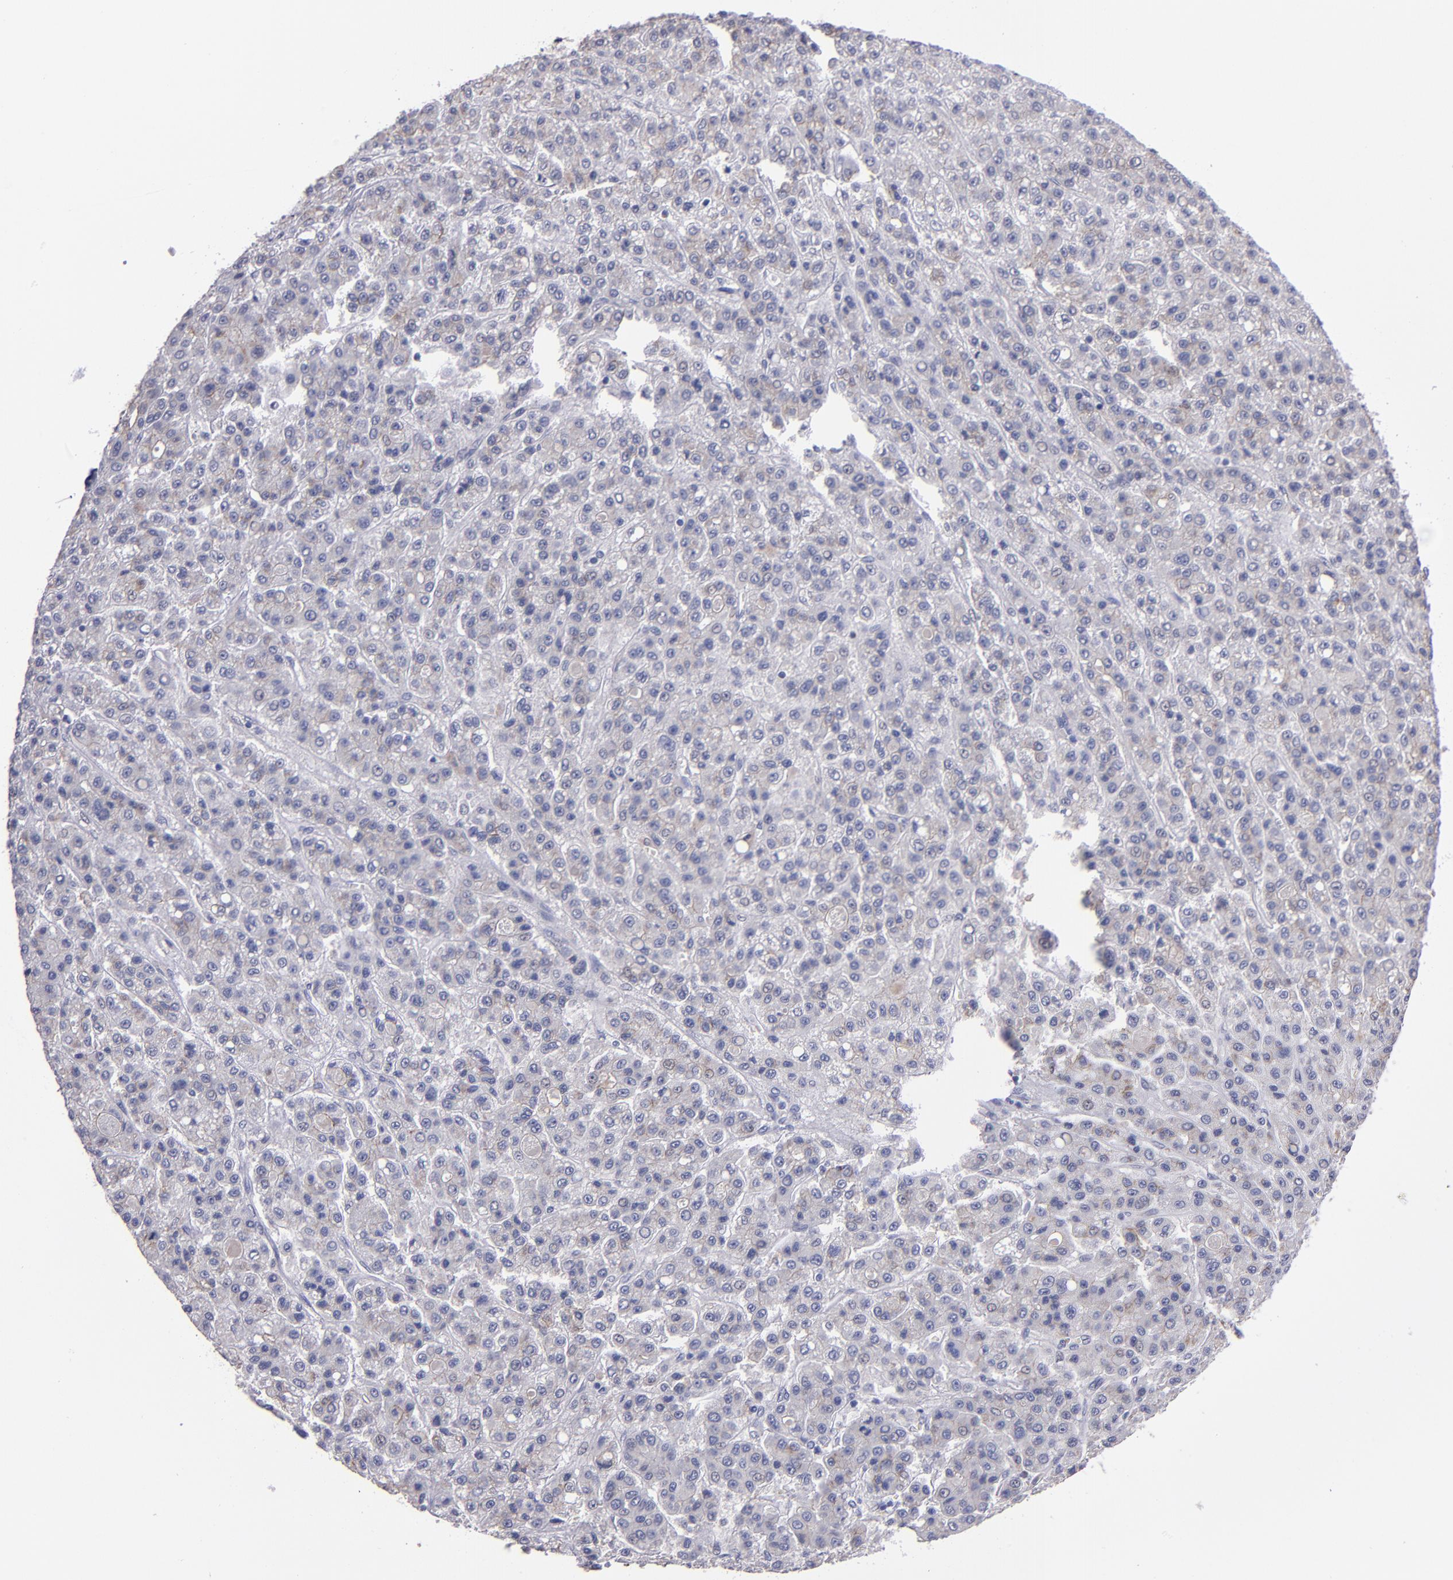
{"staining": {"intensity": "weak", "quantity": "<25%", "location": "cytoplasmic/membranous"}, "tissue": "liver cancer", "cell_type": "Tumor cells", "image_type": "cancer", "snomed": [{"axis": "morphology", "description": "Carcinoma, Hepatocellular, NOS"}, {"axis": "topography", "description": "Liver"}], "caption": "High power microscopy photomicrograph of an IHC histopathology image of liver cancer, revealing no significant expression in tumor cells.", "gene": "CDH3", "patient": {"sex": "male", "age": 70}}